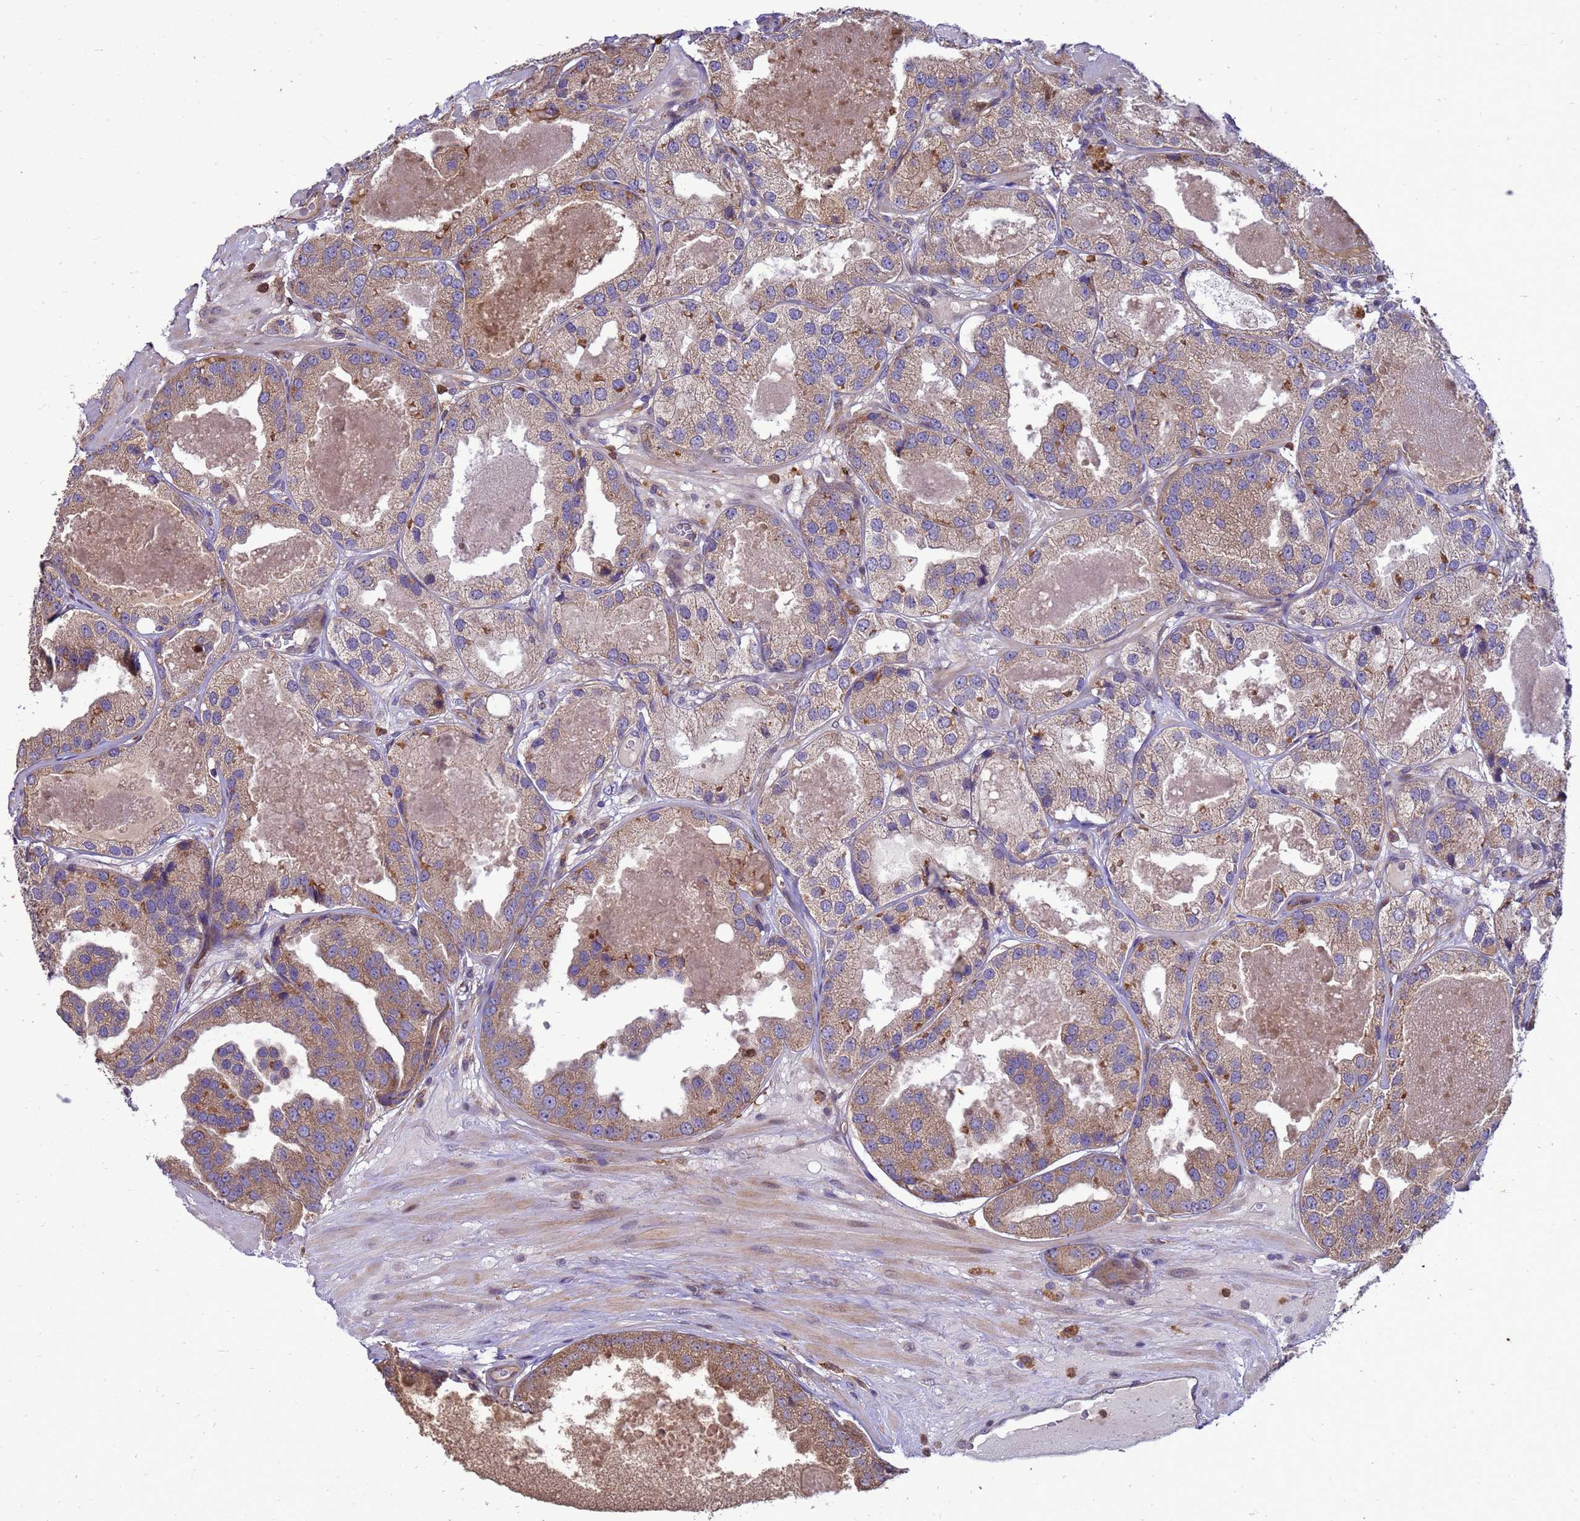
{"staining": {"intensity": "weak", "quantity": "25%-75%", "location": "cytoplasmic/membranous"}, "tissue": "prostate cancer", "cell_type": "Tumor cells", "image_type": "cancer", "snomed": [{"axis": "morphology", "description": "Adenocarcinoma, High grade"}, {"axis": "topography", "description": "Prostate"}], "caption": "IHC (DAB) staining of human prostate adenocarcinoma (high-grade) reveals weak cytoplasmic/membranous protein staining in about 25%-75% of tumor cells. The staining is performed using DAB brown chromogen to label protein expression. The nuclei are counter-stained blue using hematoxylin.", "gene": "RNF215", "patient": {"sex": "male", "age": 63}}